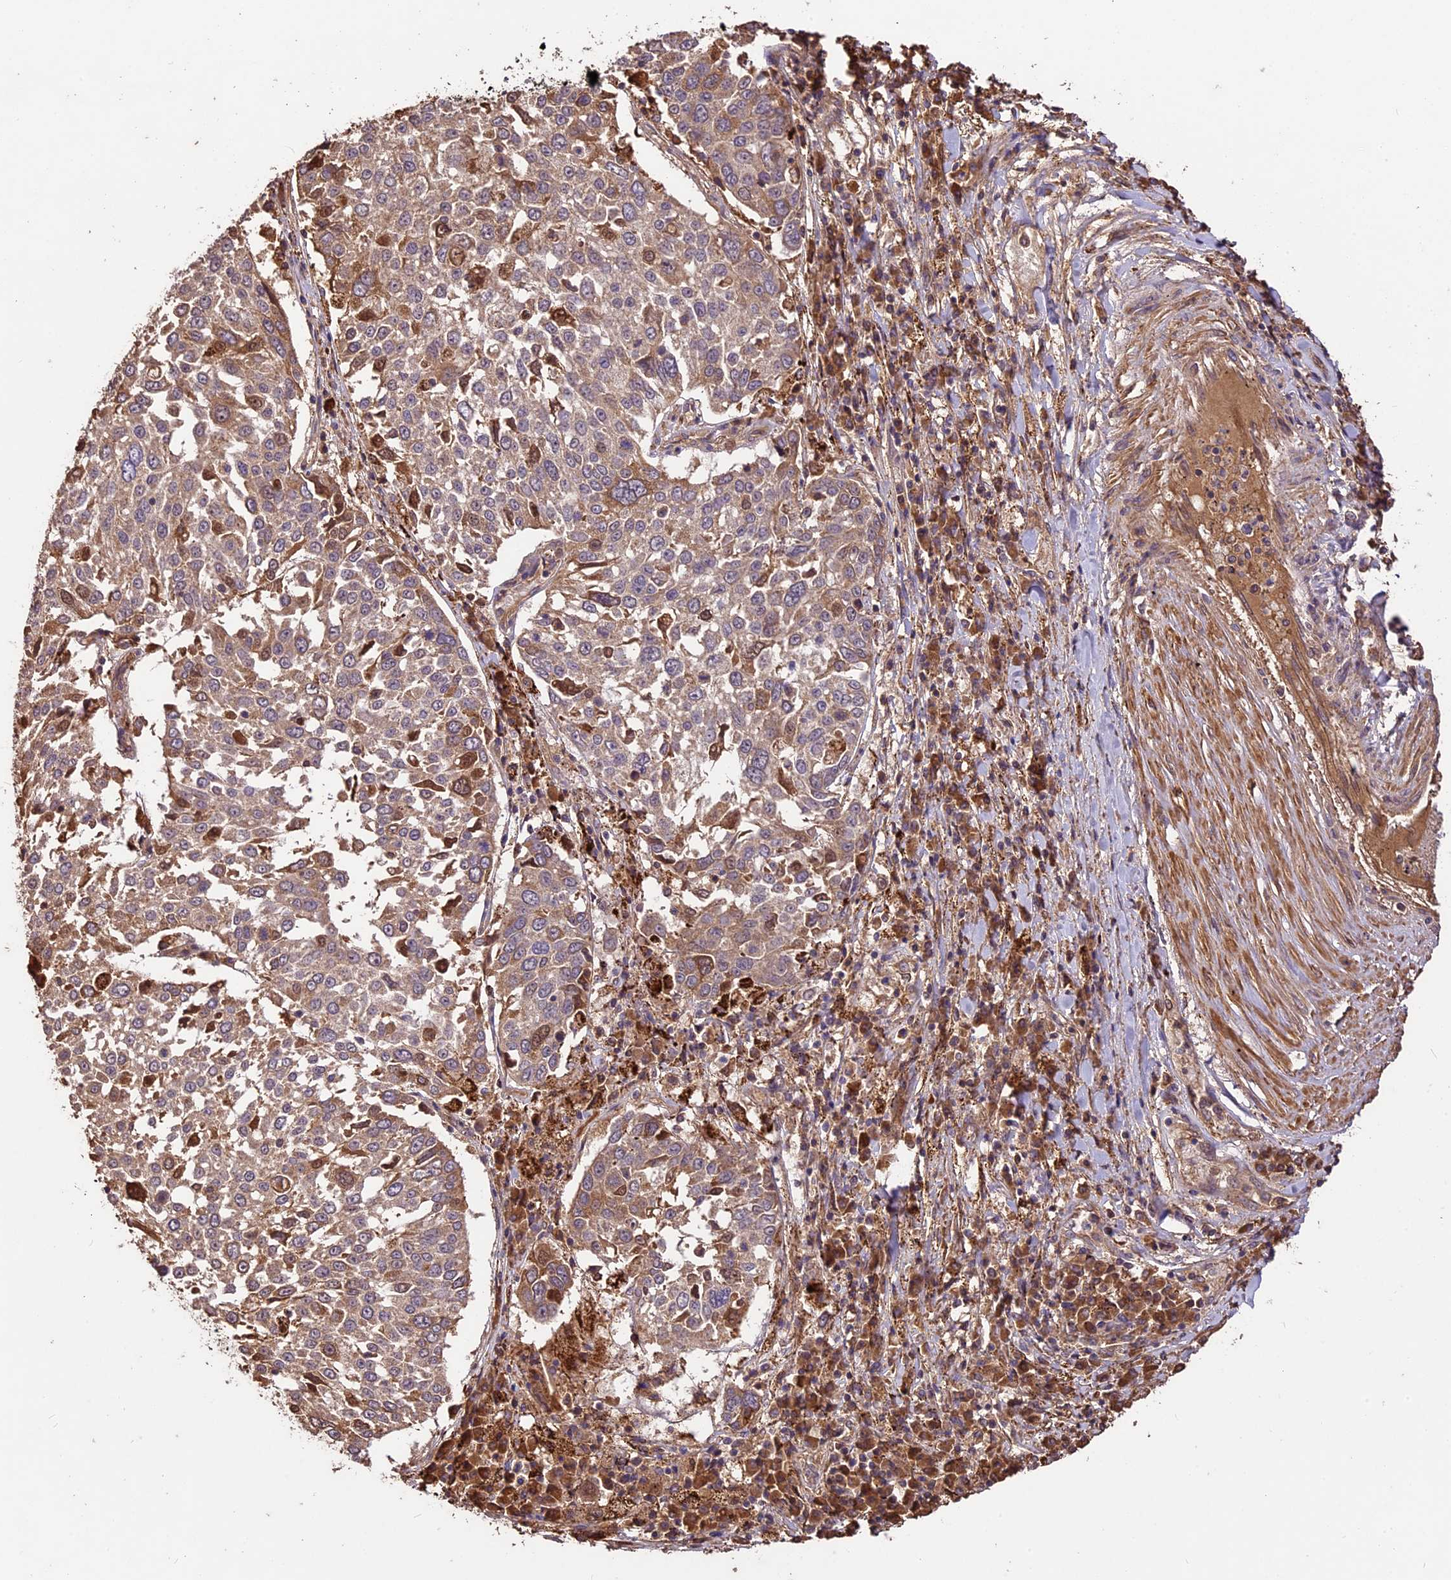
{"staining": {"intensity": "moderate", "quantity": "<25%", "location": "cytoplasmic/membranous"}, "tissue": "lung cancer", "cell_type": "Tumor cells", "image_type": "cancer", "snomed": [{"axis": "morphology", "description": "Squamous cell carcinoma, NOS"}, {"axis": "topography", "description": "Lung"}], "caption": "IHC image of human lung cancer (squamous cell carcinoma) stained for a protein (brown), which shows low levels of moderate cytoplasmic/membranous positivity in about <25% of tumor cells.", "gene": "CRLF1", "patient": {"sex": "male", "age": 65}}